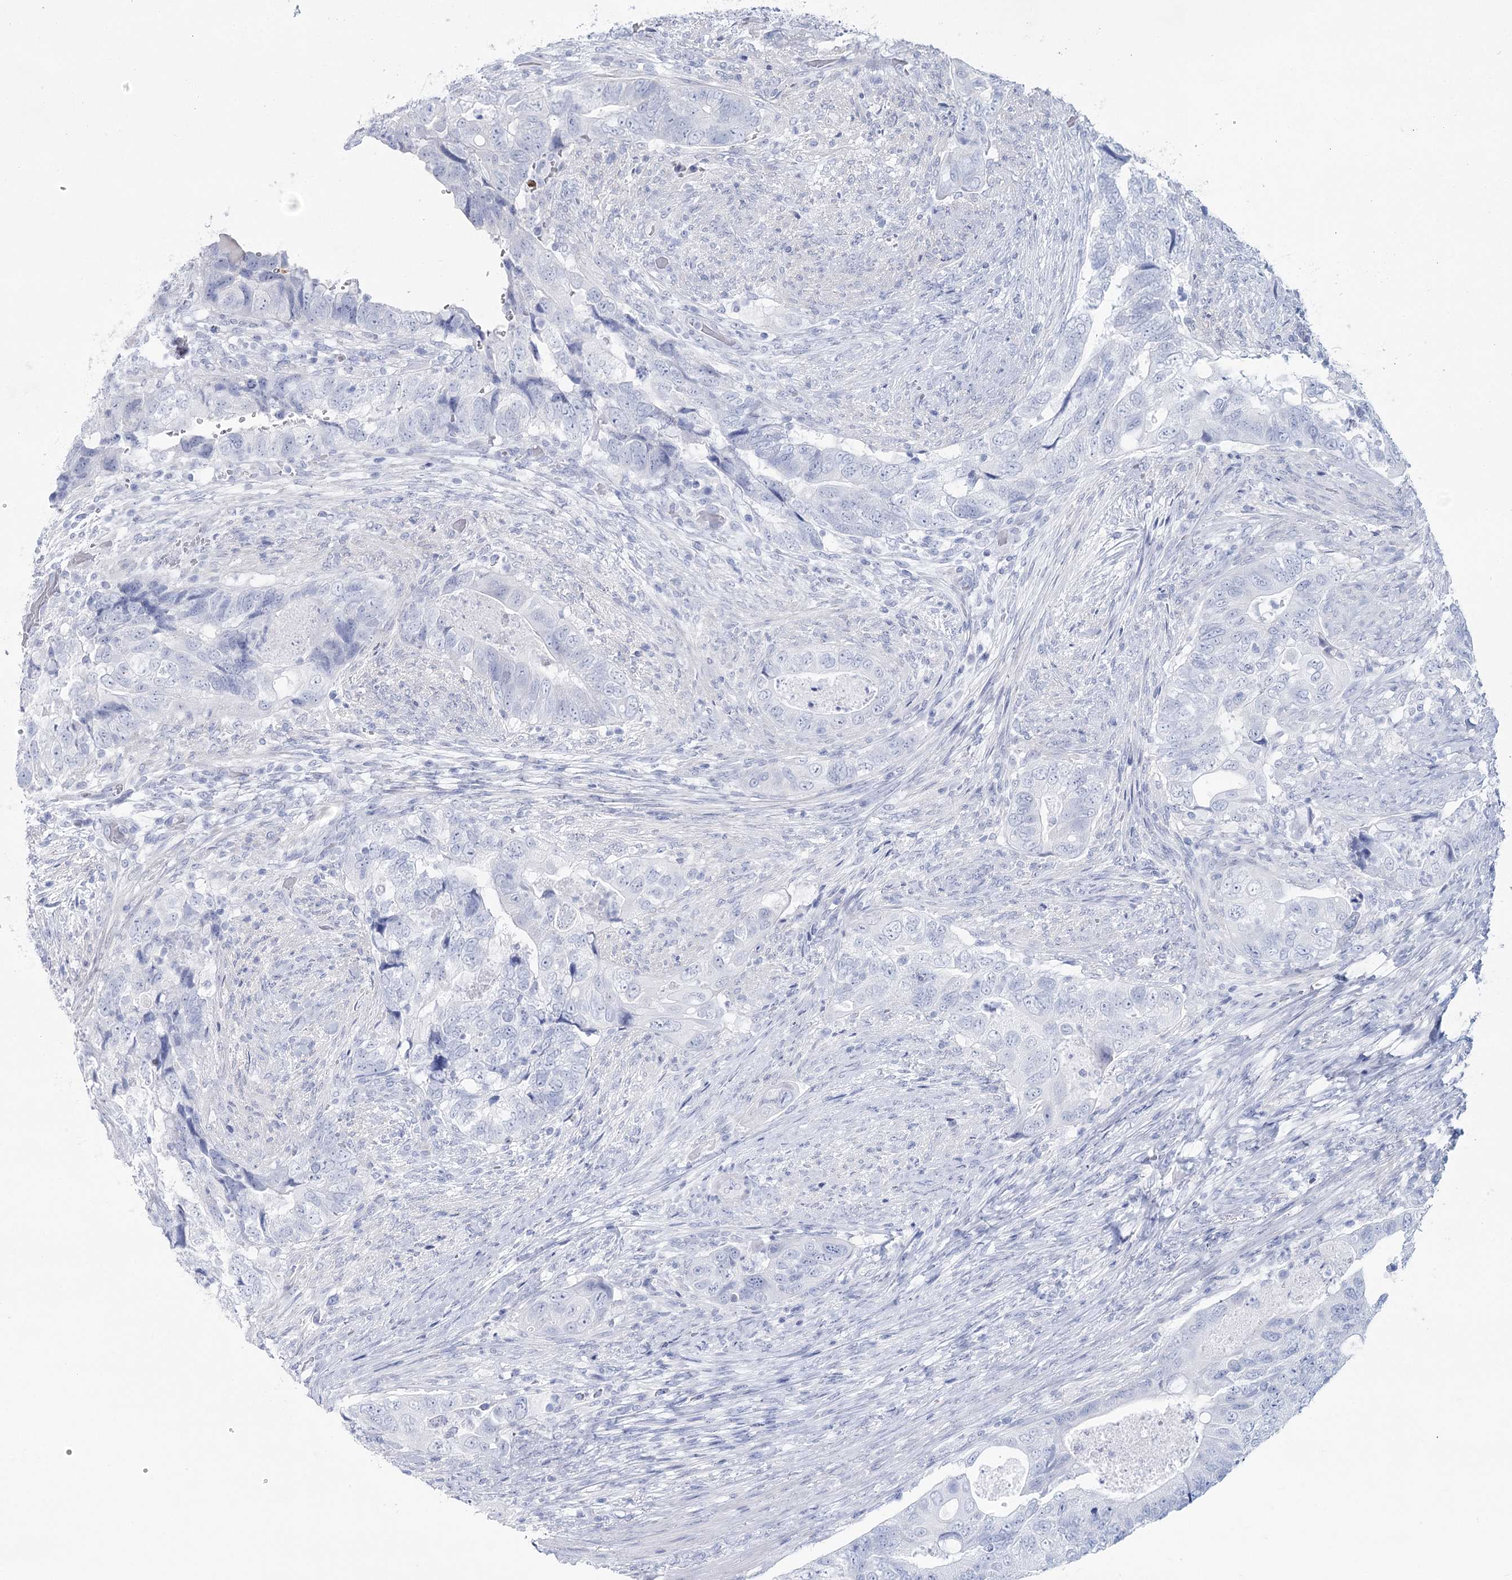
{"staining": {"intensity": "negative", "quantity": "none", "location": "none"}, "tissue": "colorectal cancer", "cell_type": "Tumor cells", "image_type": "cancer", "snomed": [{"axis": "morphology", "description": "Adenocarcinoma, NOS"}, {"axis": "topography", "description": "Rectum"}], "caption": "High power microscopy photomicrograph of an immunohistochemistry micrograph of colorectal cancer, revealing no significant expression in tumor cells.", "gene": "CCDC88A", "patient": {"sex": "male", "age": 63}}